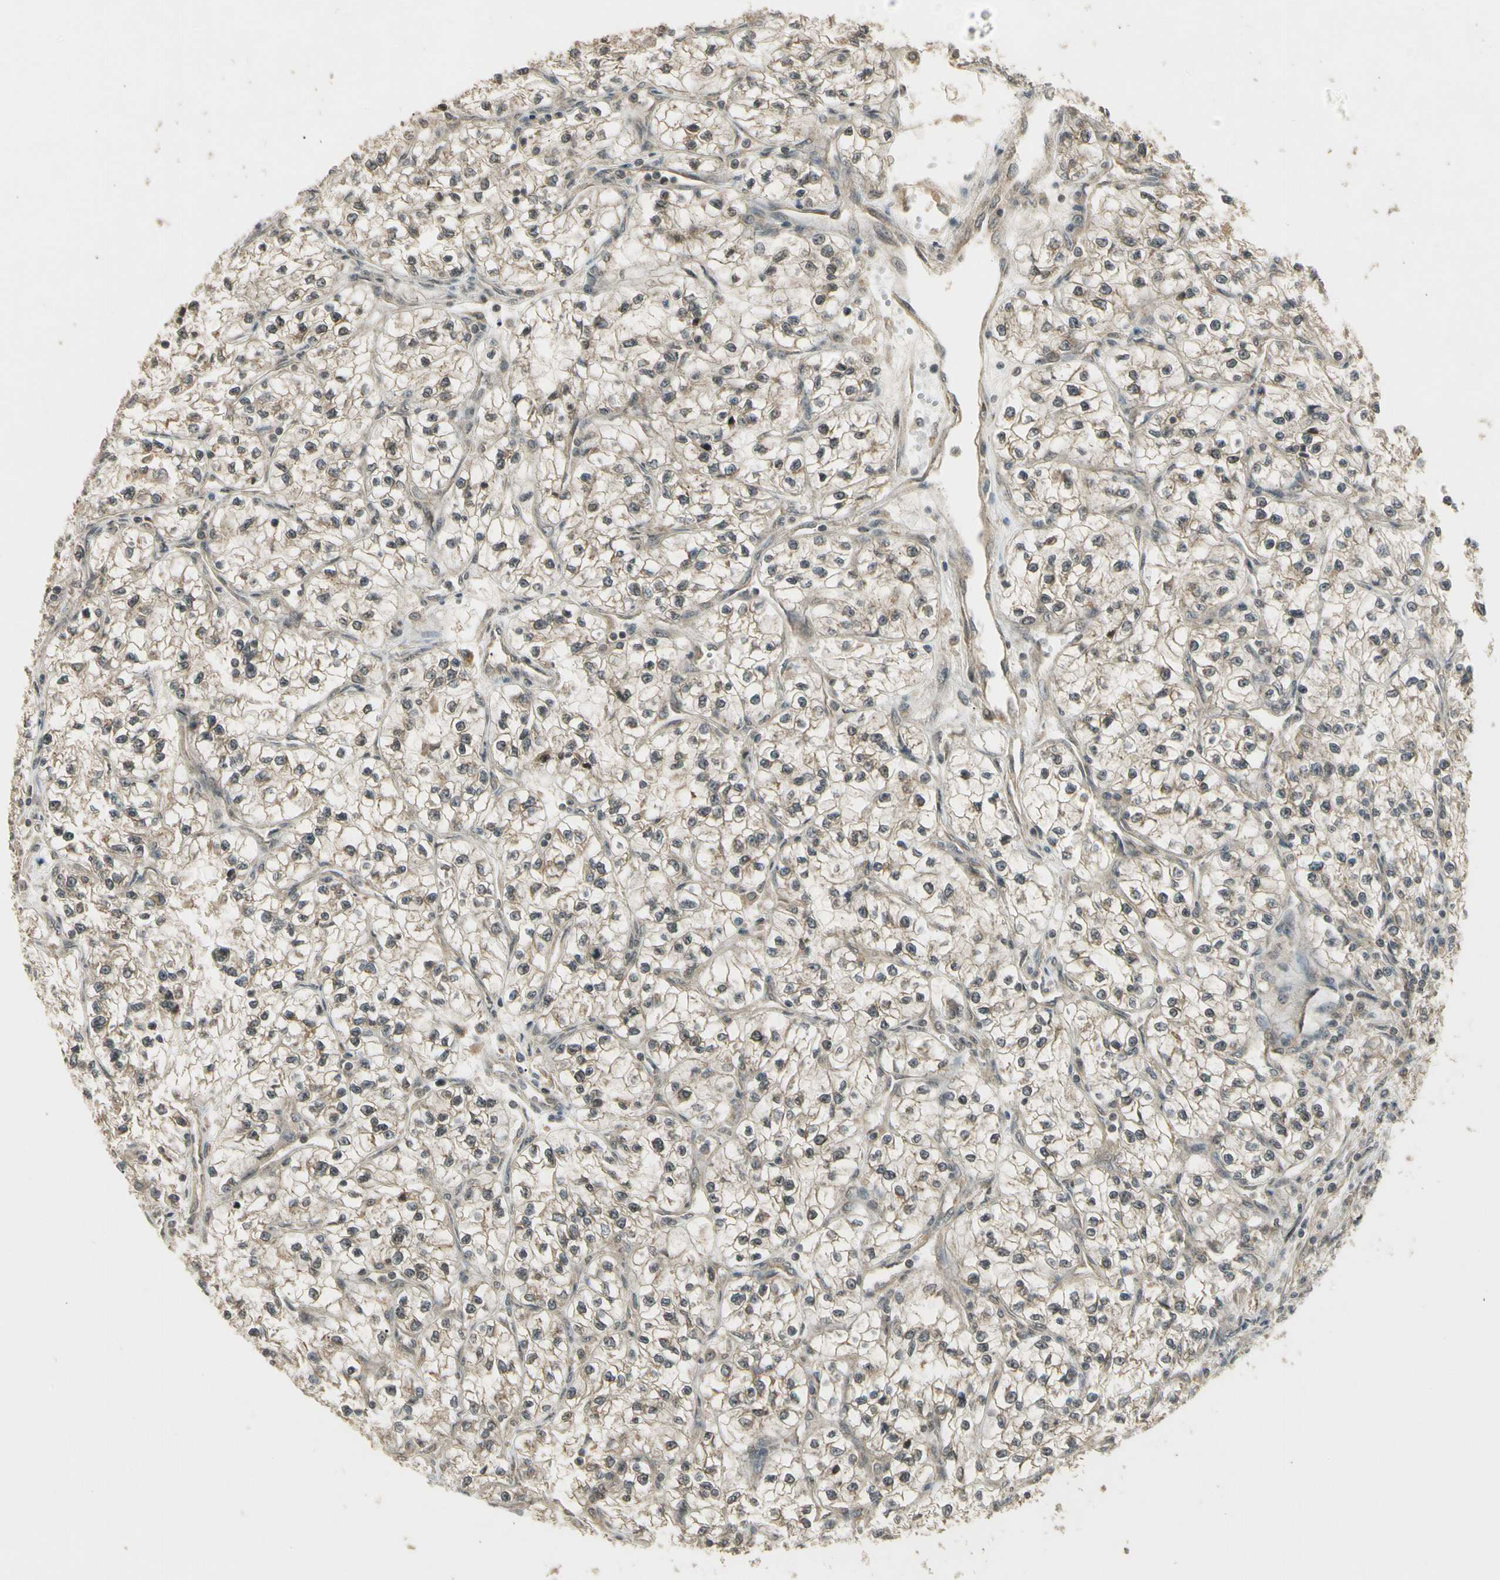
{"staining": {"intensity": "weak", "quantity": "<25%", "location": "cytoplasmic/membranous,nuclear"}, "tissue": "renal cancer", "cell_type": "Tumor cells", "image_type": "cancer", "snomed": [{"axis": "morphology", "description": "Adenocarcinoma, NOS"}, {"axis": "topography", "description": "Kidney"}], "caption": "DAB (3,3'-diaminobenzidine) immunohistochemical staining of renal adenocarcinoma reveals no significant positivity in tumor cells.", "gene": "ZNF135", "patient": {"sex": "female", "age": 57}}